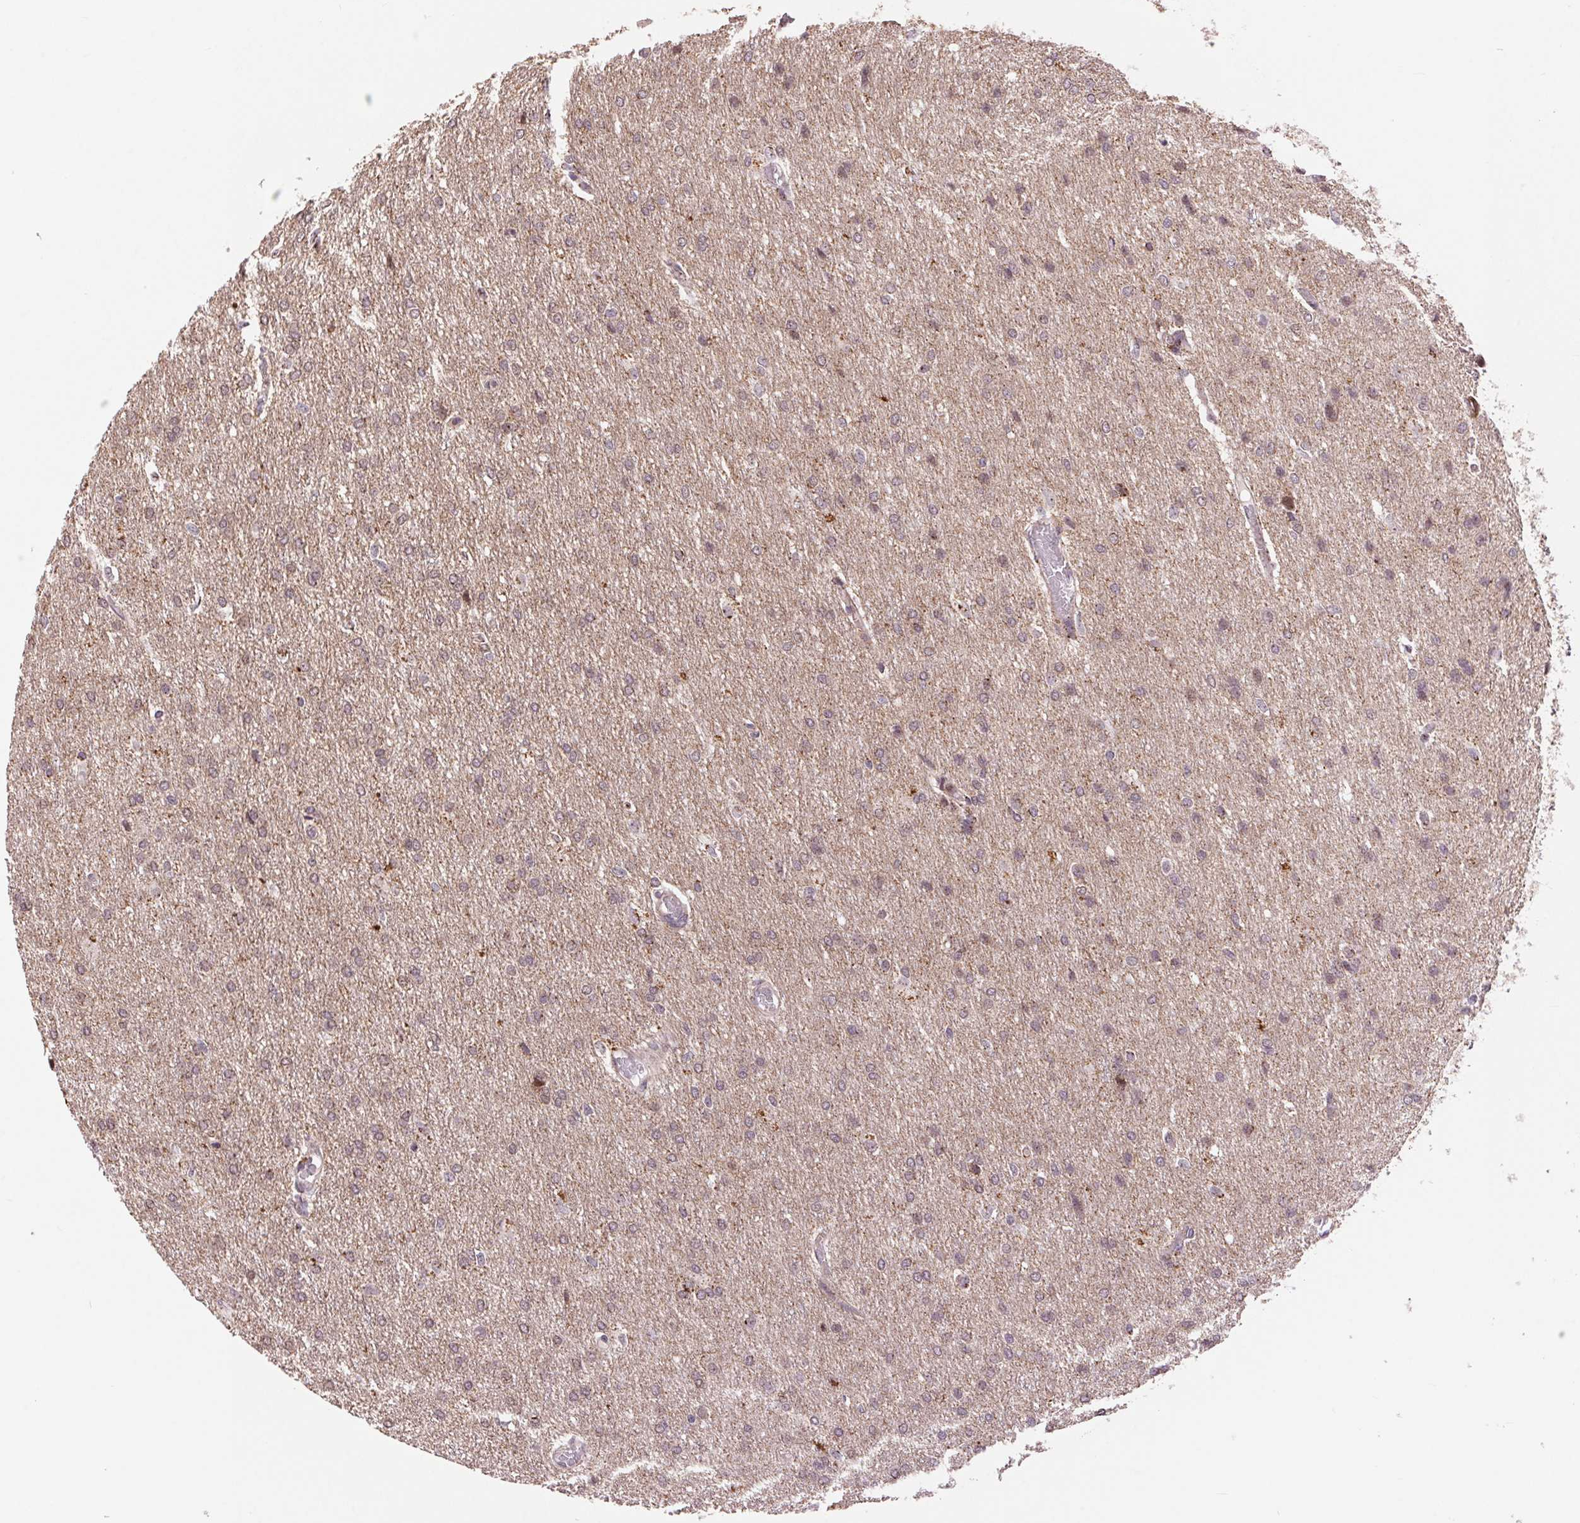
{"staining": {"intensity": "weak", "quantity": "<25%", "location": "cytoplasmic/membranous"}, "tissue": "glioma", "cell_type": "Tumor cells", "image_type": "cancer", "snomed": [{"axis": "morphology", "description": "Glioma, malignant, High grade"}, {"axis": "topography", "description": "Brain"}], "caption": "This image is of glioma stained with immunohistochemistry to label a protein in brown with the nuclei are counter-stained blue. There is no staining in tumor cells.", "gene": "CHMP4B", "patient": {"sex": "male", "age": 68}}